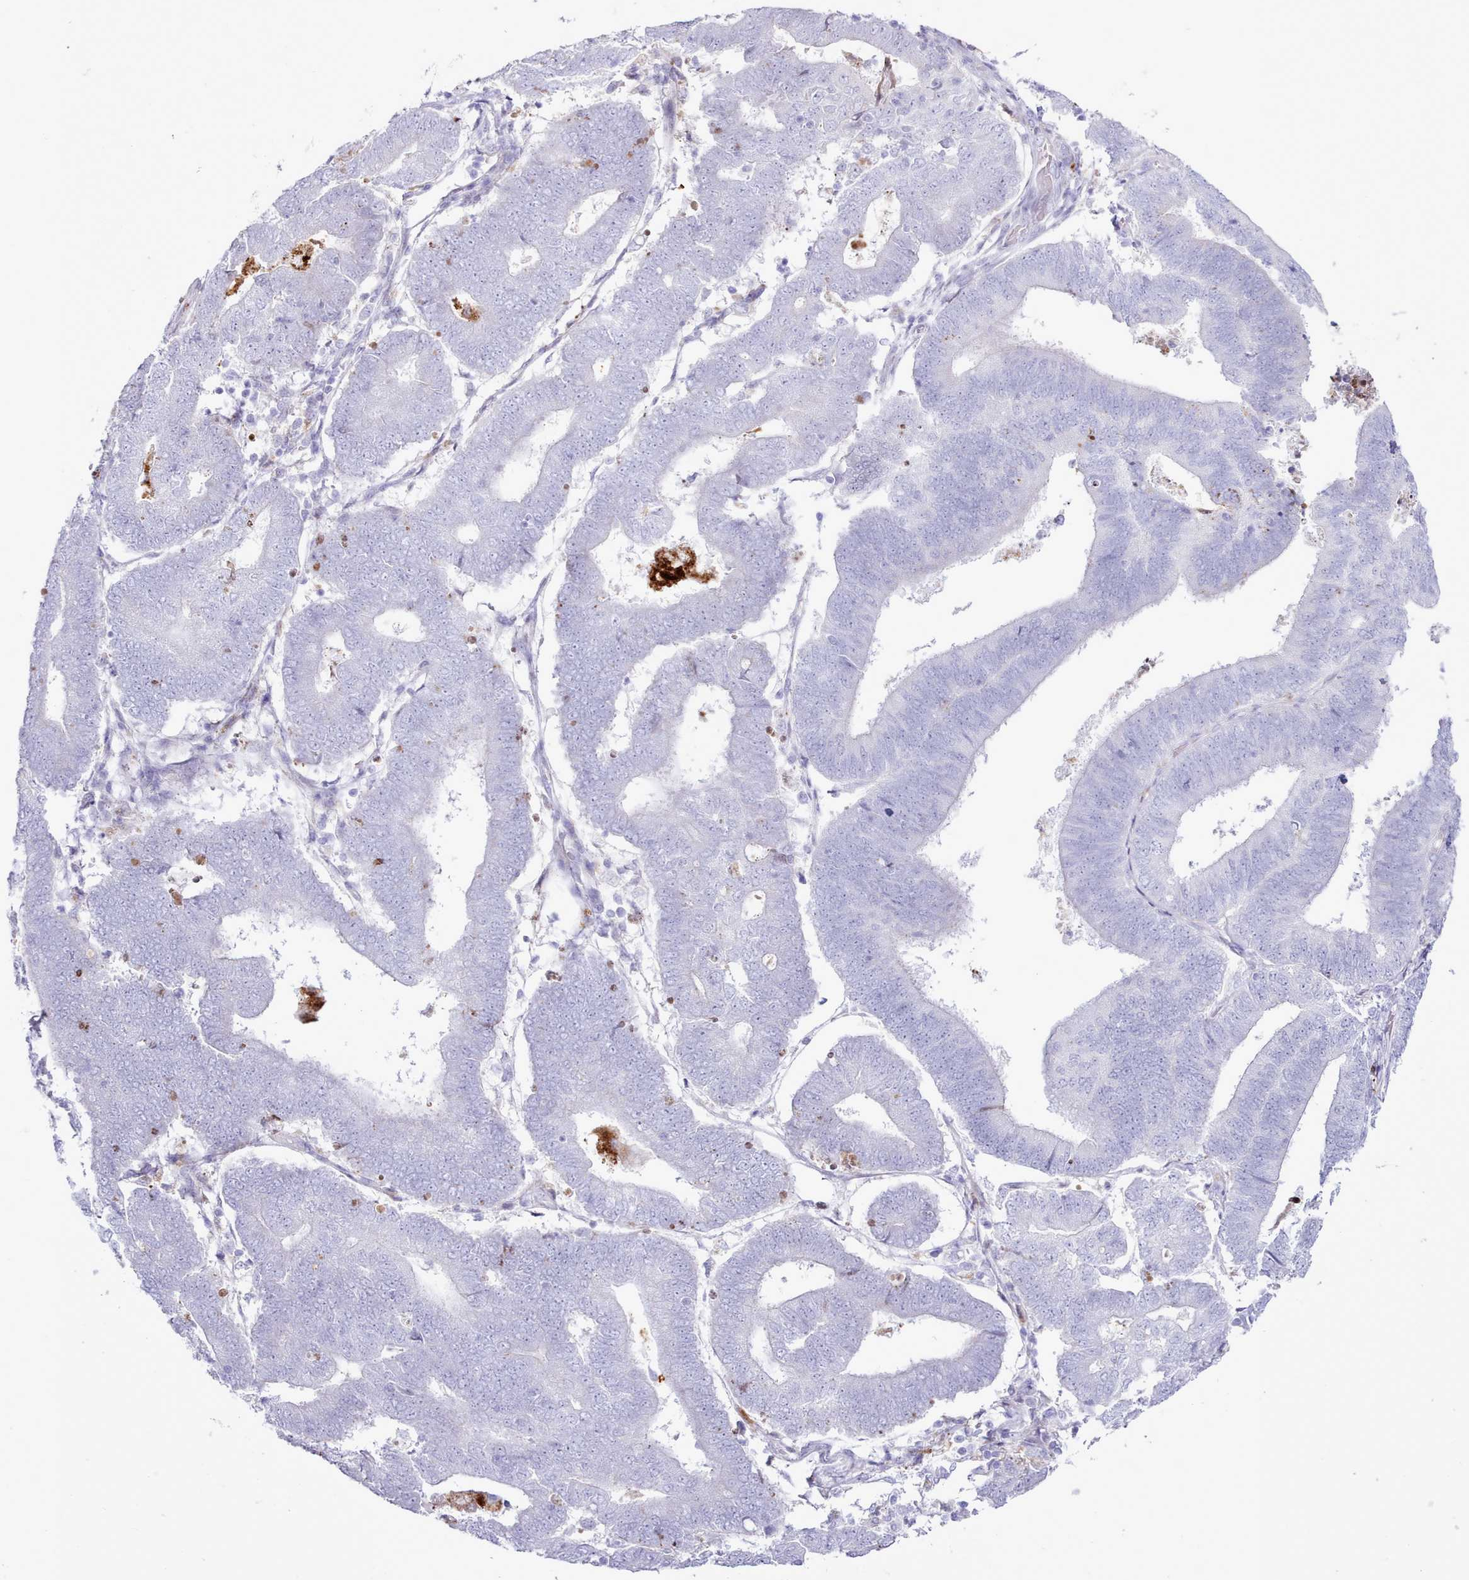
{"staining": {"intensity": "negative", "quantity": "none", "location": "none"}, "tissue": "endometrial cancer", "cell_type": "Tumor cells", "image_type": "cancer", "snomed": [{"axis": "morphology", "description": "Adenocarcinoma, NOS"}, {"axis": "topography", "description": "Endometrium"}], "caption": "High power microscopy histopathology image of an immunohistochemistry histopathology image of endometrial cancer, revealing no significant positivity in tumor cells. The staining is performed using DAB (3,3'-diaminobenzidine) brown chromogen with nuclei counter-stained in using hematoxylin.", "gene": "SRD5A1", "patient": {"sex": "female", "age": 70}}